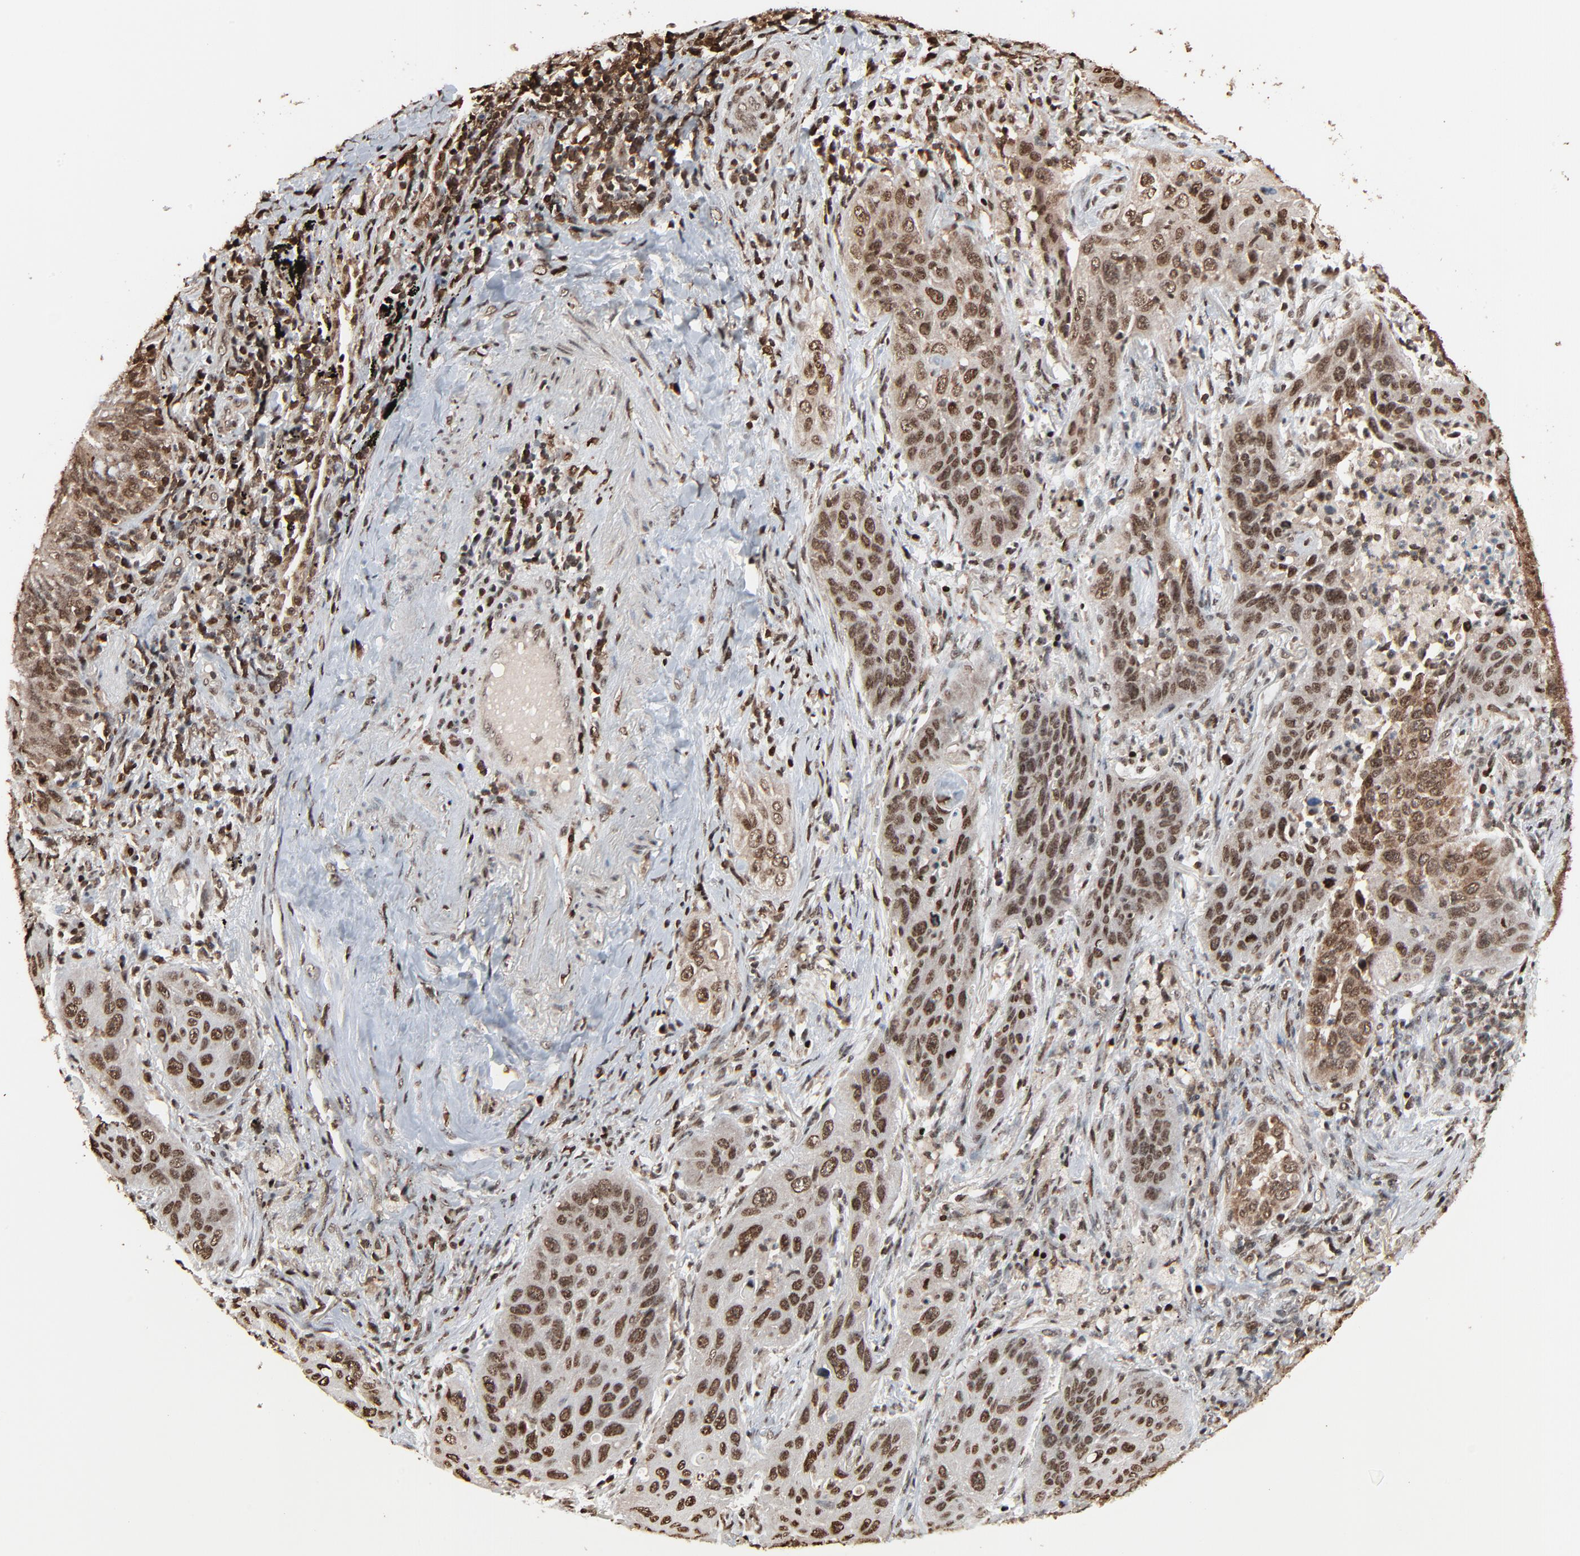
{"staining": {"intensity": "moderate", "quantity": ">75%", "location": "nuclear"}, "tissue": "lung cancer", "cell_type": "Tumor cells", "image_type": "cancer", "snomed": [{"axis": "morphology", "description": "Squamous cell carcinoma, NOS"}, {"axis": "topography", "description": "Lung"}], "caption": "There is medium levels of moderate nuclear staining in tumor cells of lung cancer, as demonstrated by immunohistochemical staining (brown color).", "gene": "RPS6KA3", "patient": {"sex": "female", "age": 67}}